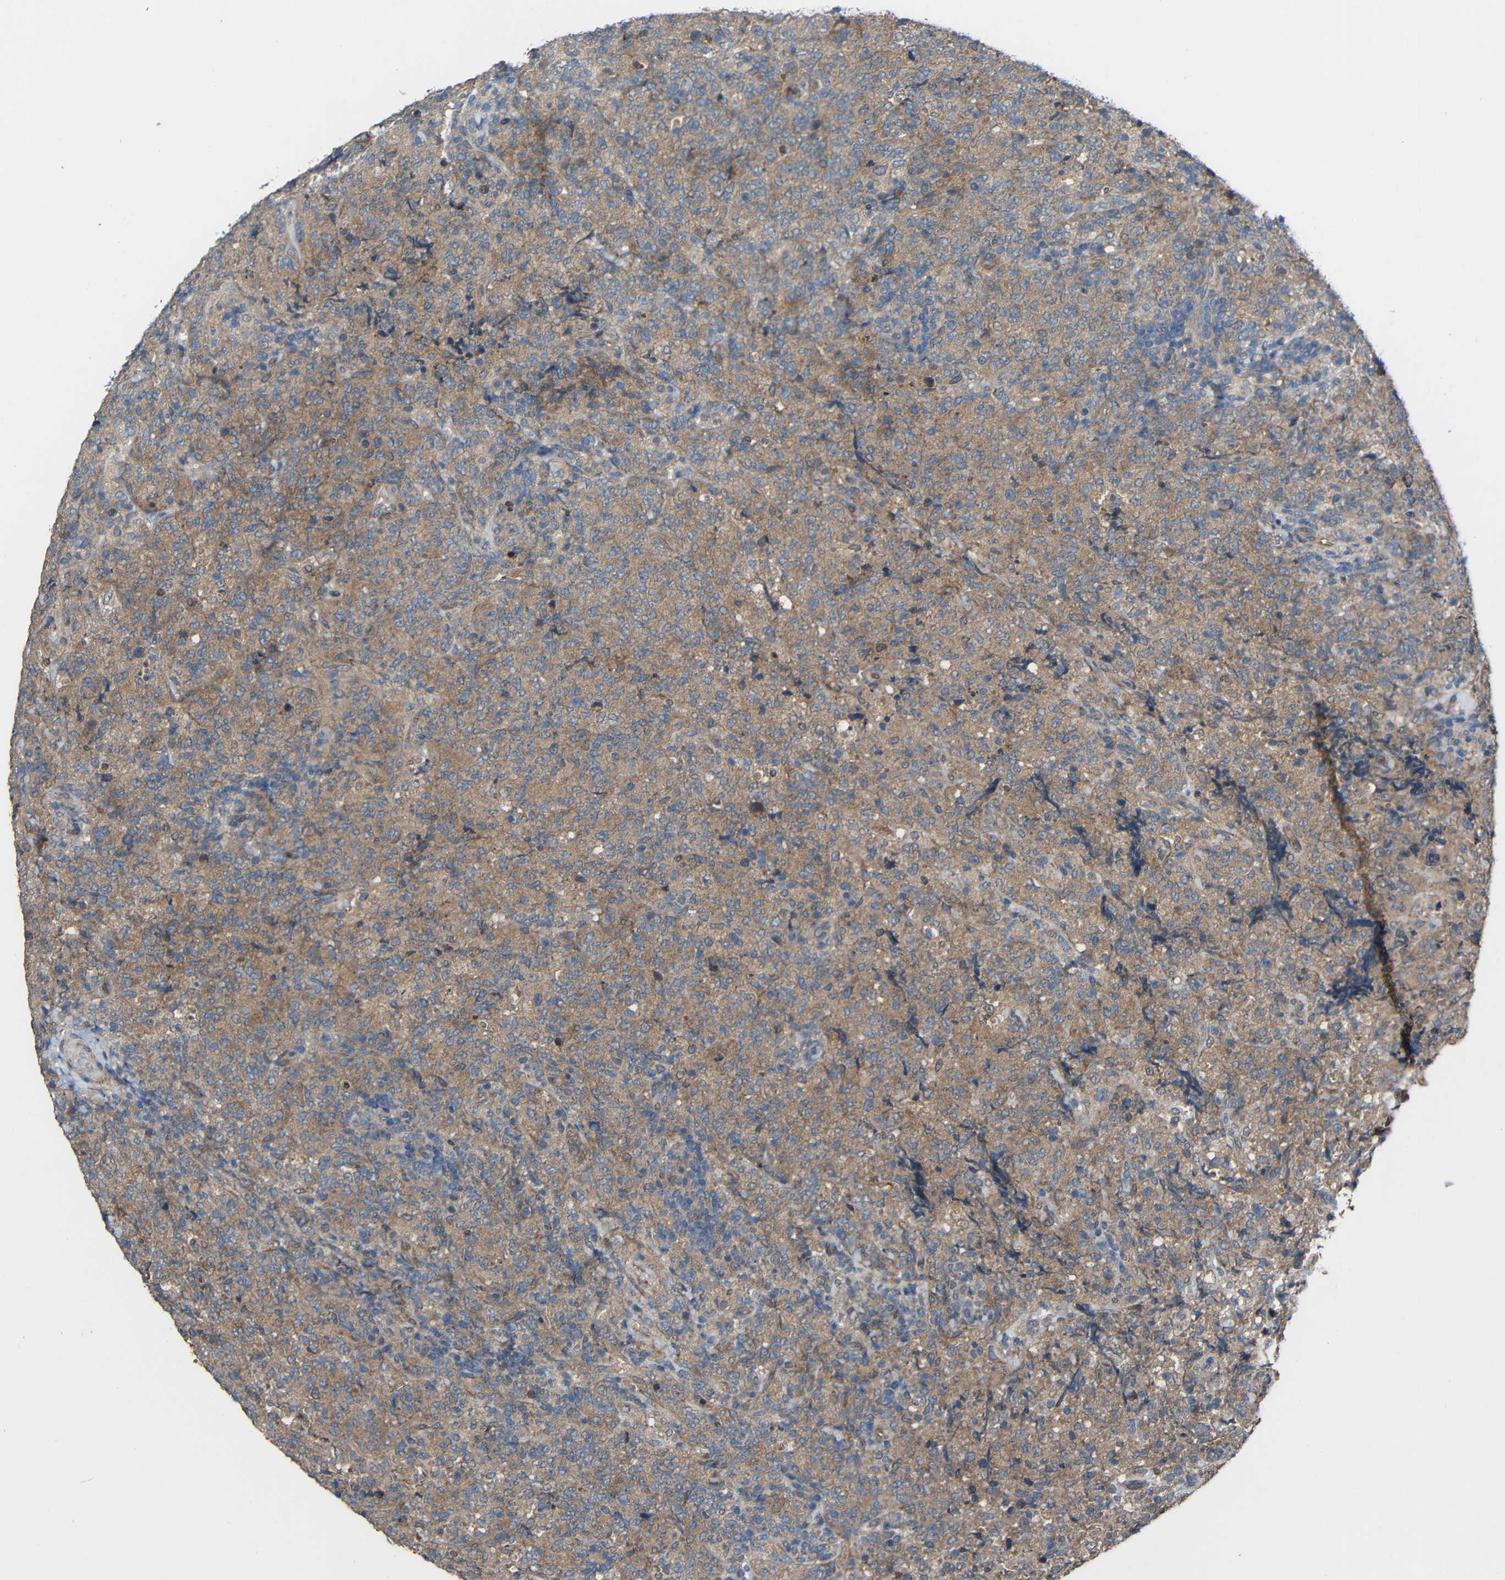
{"staining": {"intensity": "moderate", "quantity": ">75%", "location": "cytoplasmic/membranous"}, "tissue": "lymphoma", "cell_type": "Tumor cells", "image_type": "cancer", "snomed": [{"axis": "morphology", "description": "Malignant lymphoma, non-Hodgkin's type, High grade"}, {"axis": "topography", "description": "Tonsil"}], "caption": "Moderate cytoplasmic/membranous staining is seen in about >75% of tumor cells in malignant lymphoma, non-Hodgkin's type (high-grade).", "gene": "CHST9", "patient": {"sex": "female", "age": 36}}